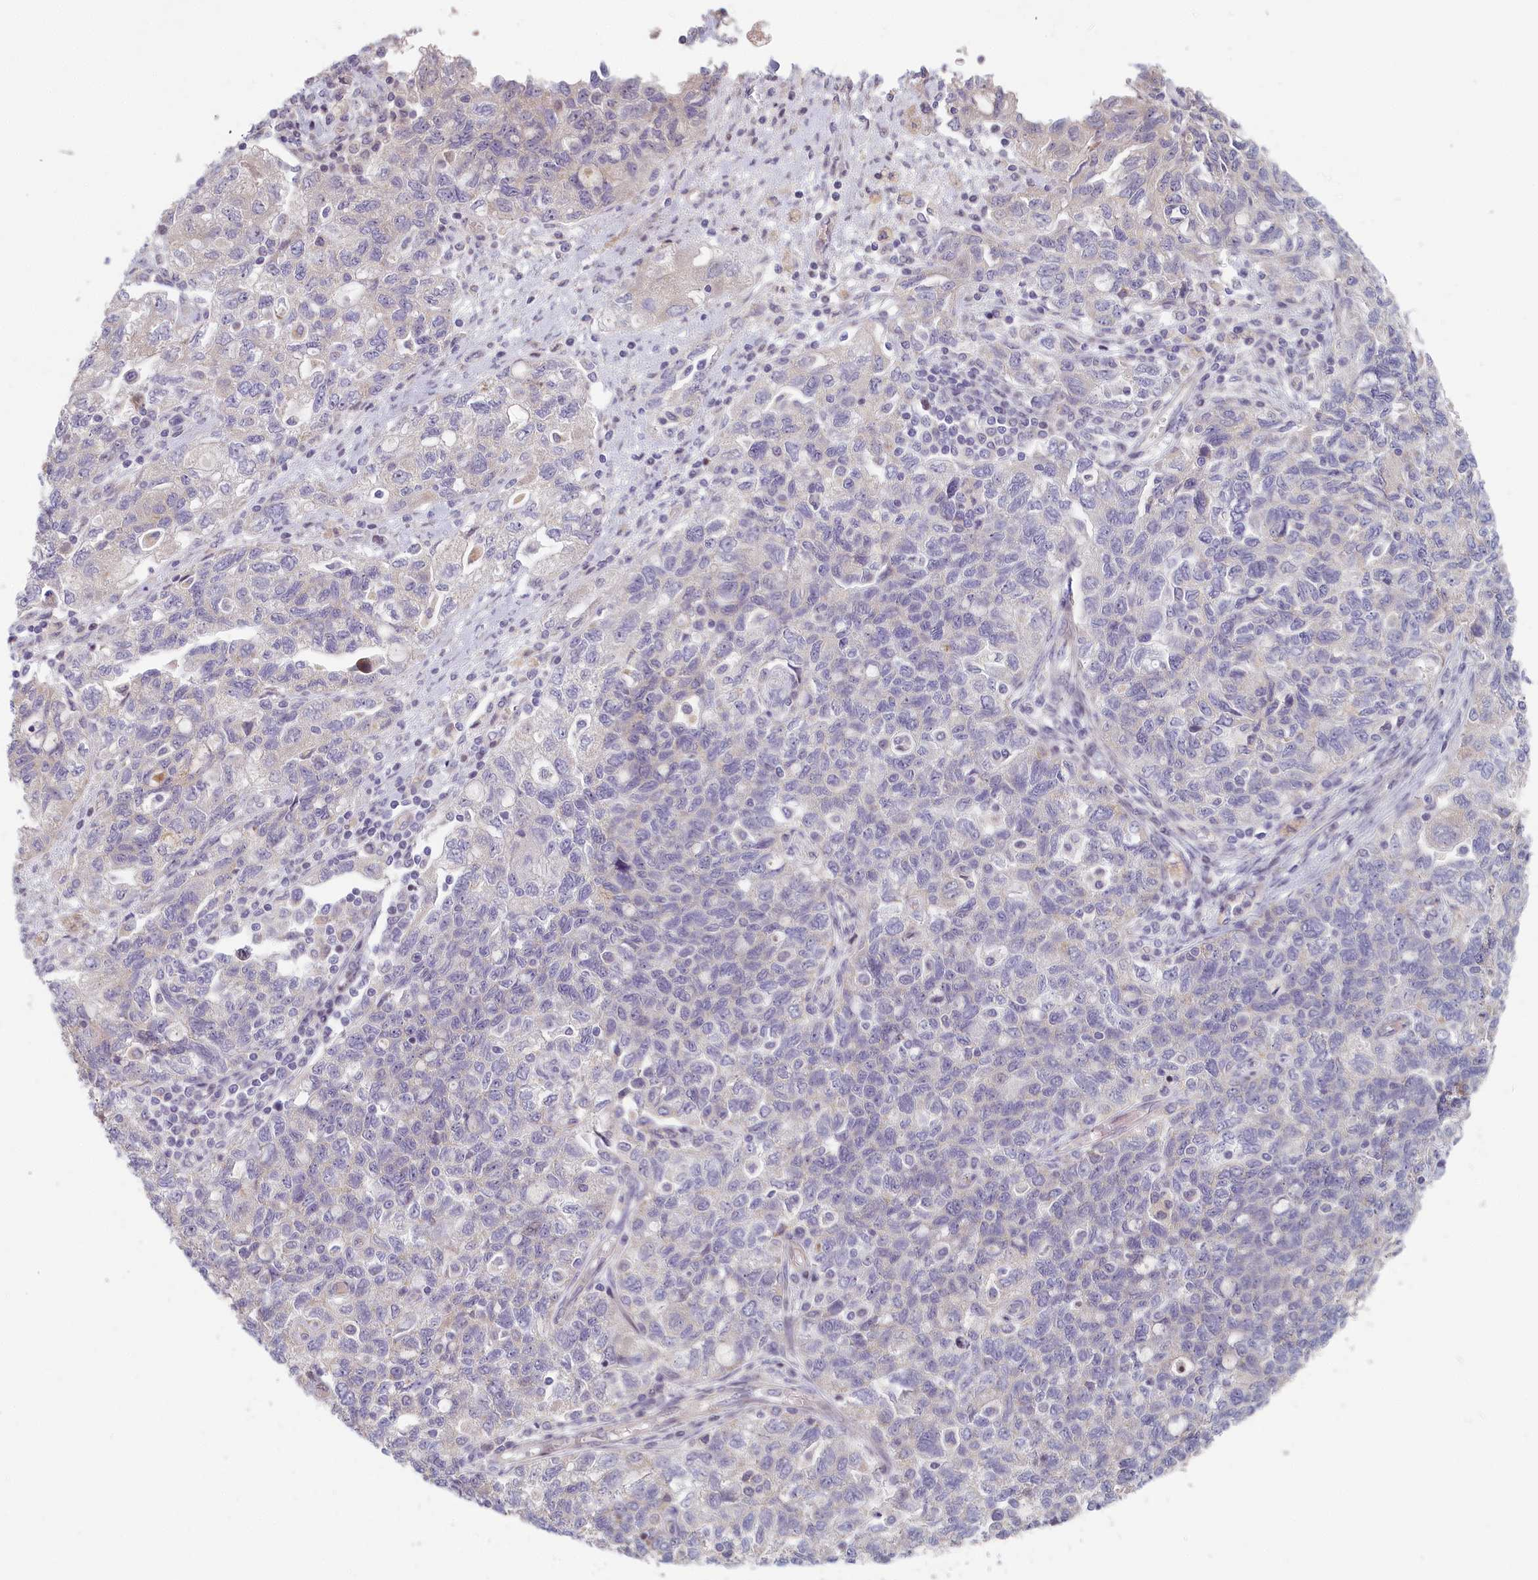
{"staining": {"intensity": "negative", "quantity": "none", "location": "none"}, "tissue": "ovarian cancer", "cell_type": "Tumor cells", "image_type": "cancer", "snomed": [{"axis": "morphology", "description": "Carcinoma, NOS"}, {"axis": "morphology", "description": "Cystadenocarcinoma, serous, NOS"}, {"axis": "topography", "description": "Ovary"}], "caption": "IHC histopathology image of neoplastic tissue: human ovarian cancer (serous cystadenocarcinoma) stained with DAB (3,3'-diaminobenzidine) shows no significant protein positivity in tumor cells.", "gene": "INTS4", "patient": {"sex": "female", "age": 69}}